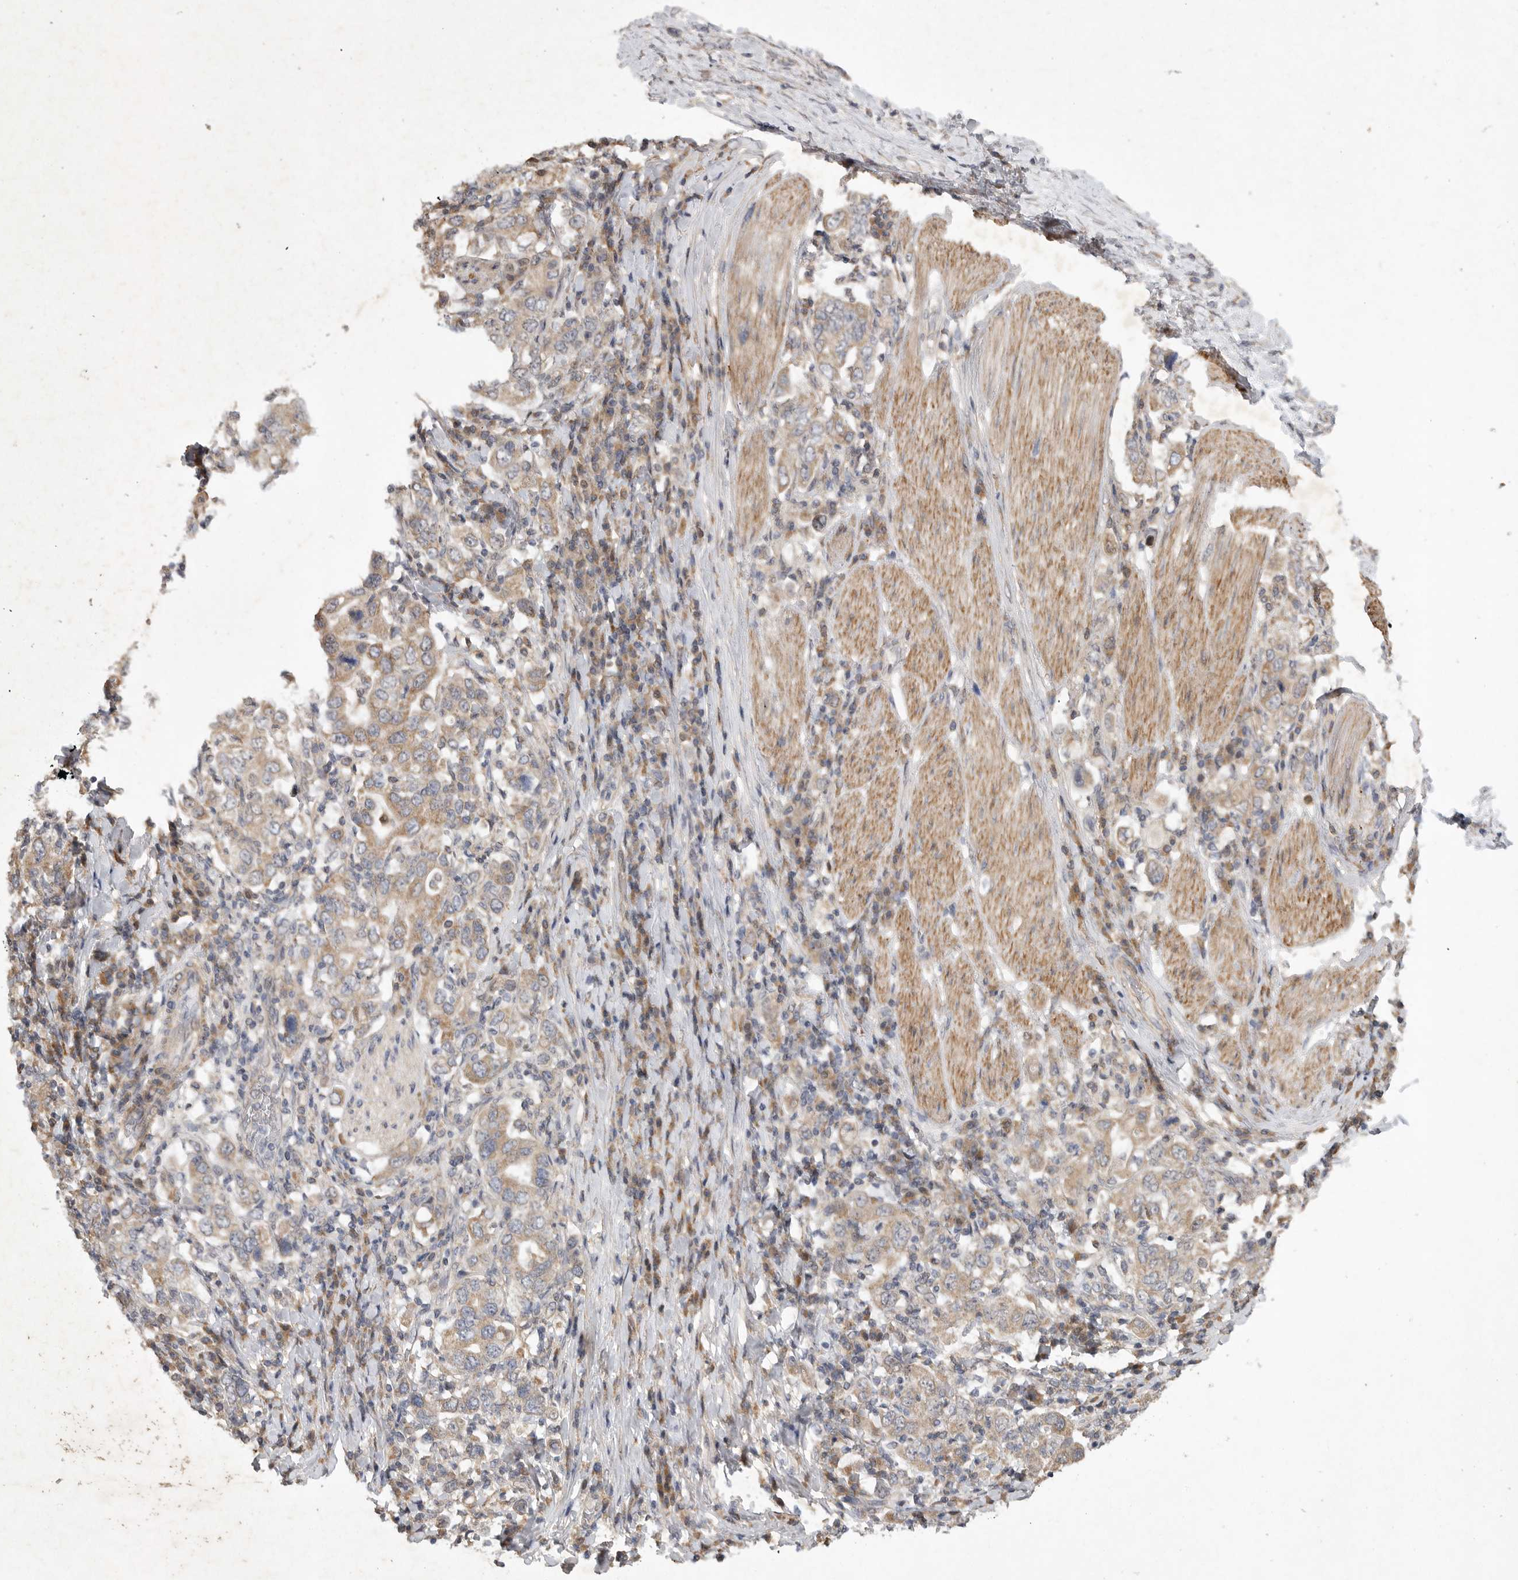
{"staining": {"intensity": "moderate", "quantity": ">75%", "location": "cytoplasmic/membranous"}, "tissue": "stomach cancer", "cell_type": "Tumor cells", "image_type": "cancer", "snomed": [{"axis": "morphology", "description": "Adenocarcinoma, NOS"}, {"axis": "topography", "description": "Stomach, upper"}], "caption": "Immunohistochemical staining of human stomach cancer shows medium levels of moderate cytoplasmic/membranous staining in about >75% of tumor cells.", "gene": "EDEM3", "patient": {"sex": "male", "age": 62}}